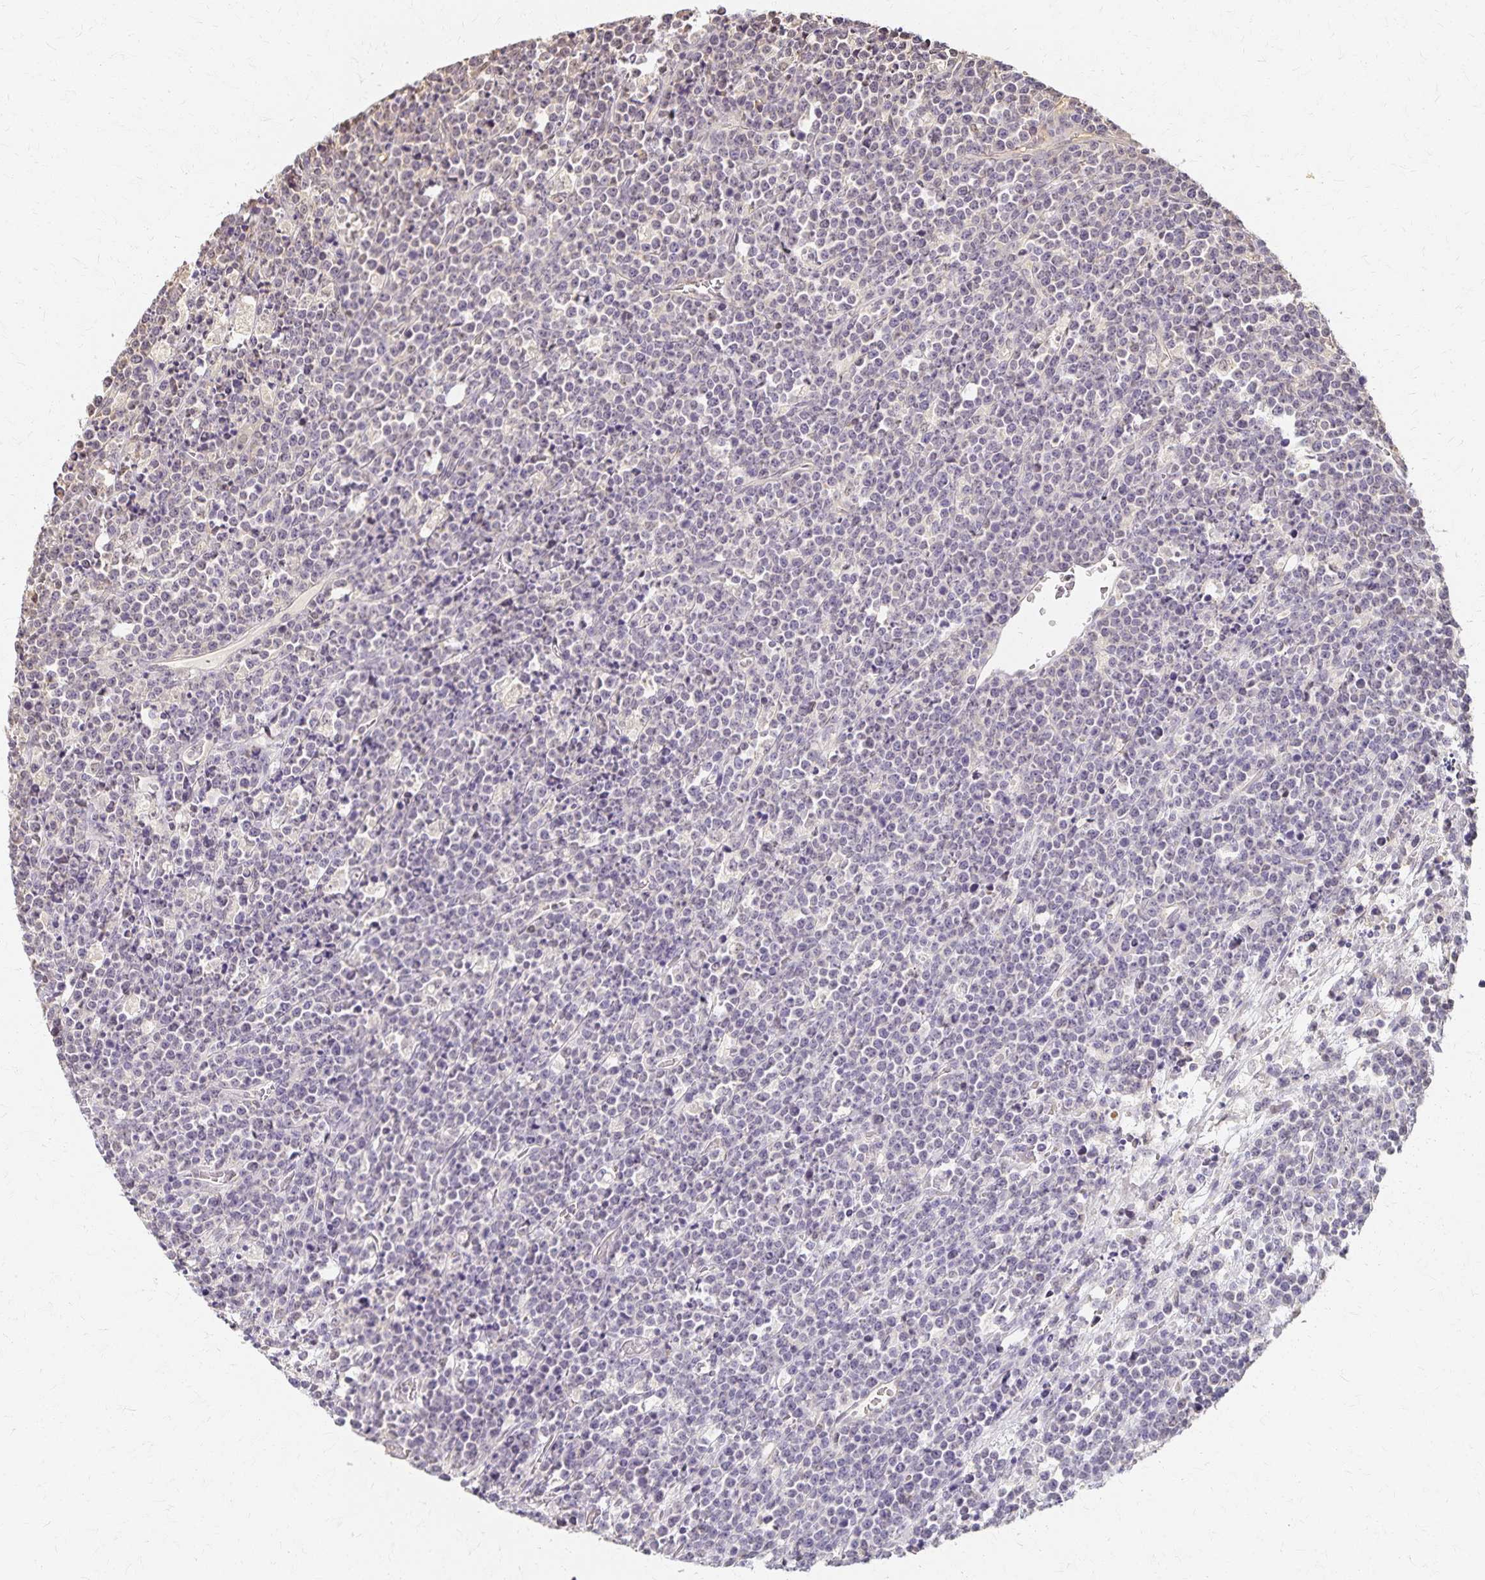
{"staining": {"intensity": "negative", "quantity": "none", "location": "none"}, "tissue": "lymphoma", "cell_type": "Tumor cells", "image_type": "cancer", "snomed": [{"axis": "morphology", "description": "Malignant lymphoma, non-Hodgkin's type, High grade"}, {"axis": "topography", "description": "Ovary"}], "caption": "Image shows no protein positivity in tumor cells of lymphoma tissue. (Brightfield microscopy of DAB immunohistochemistry (IHC) at high magnification).", "gene": "AZGP1", "patient": {"sex": "female", "age": 56}}